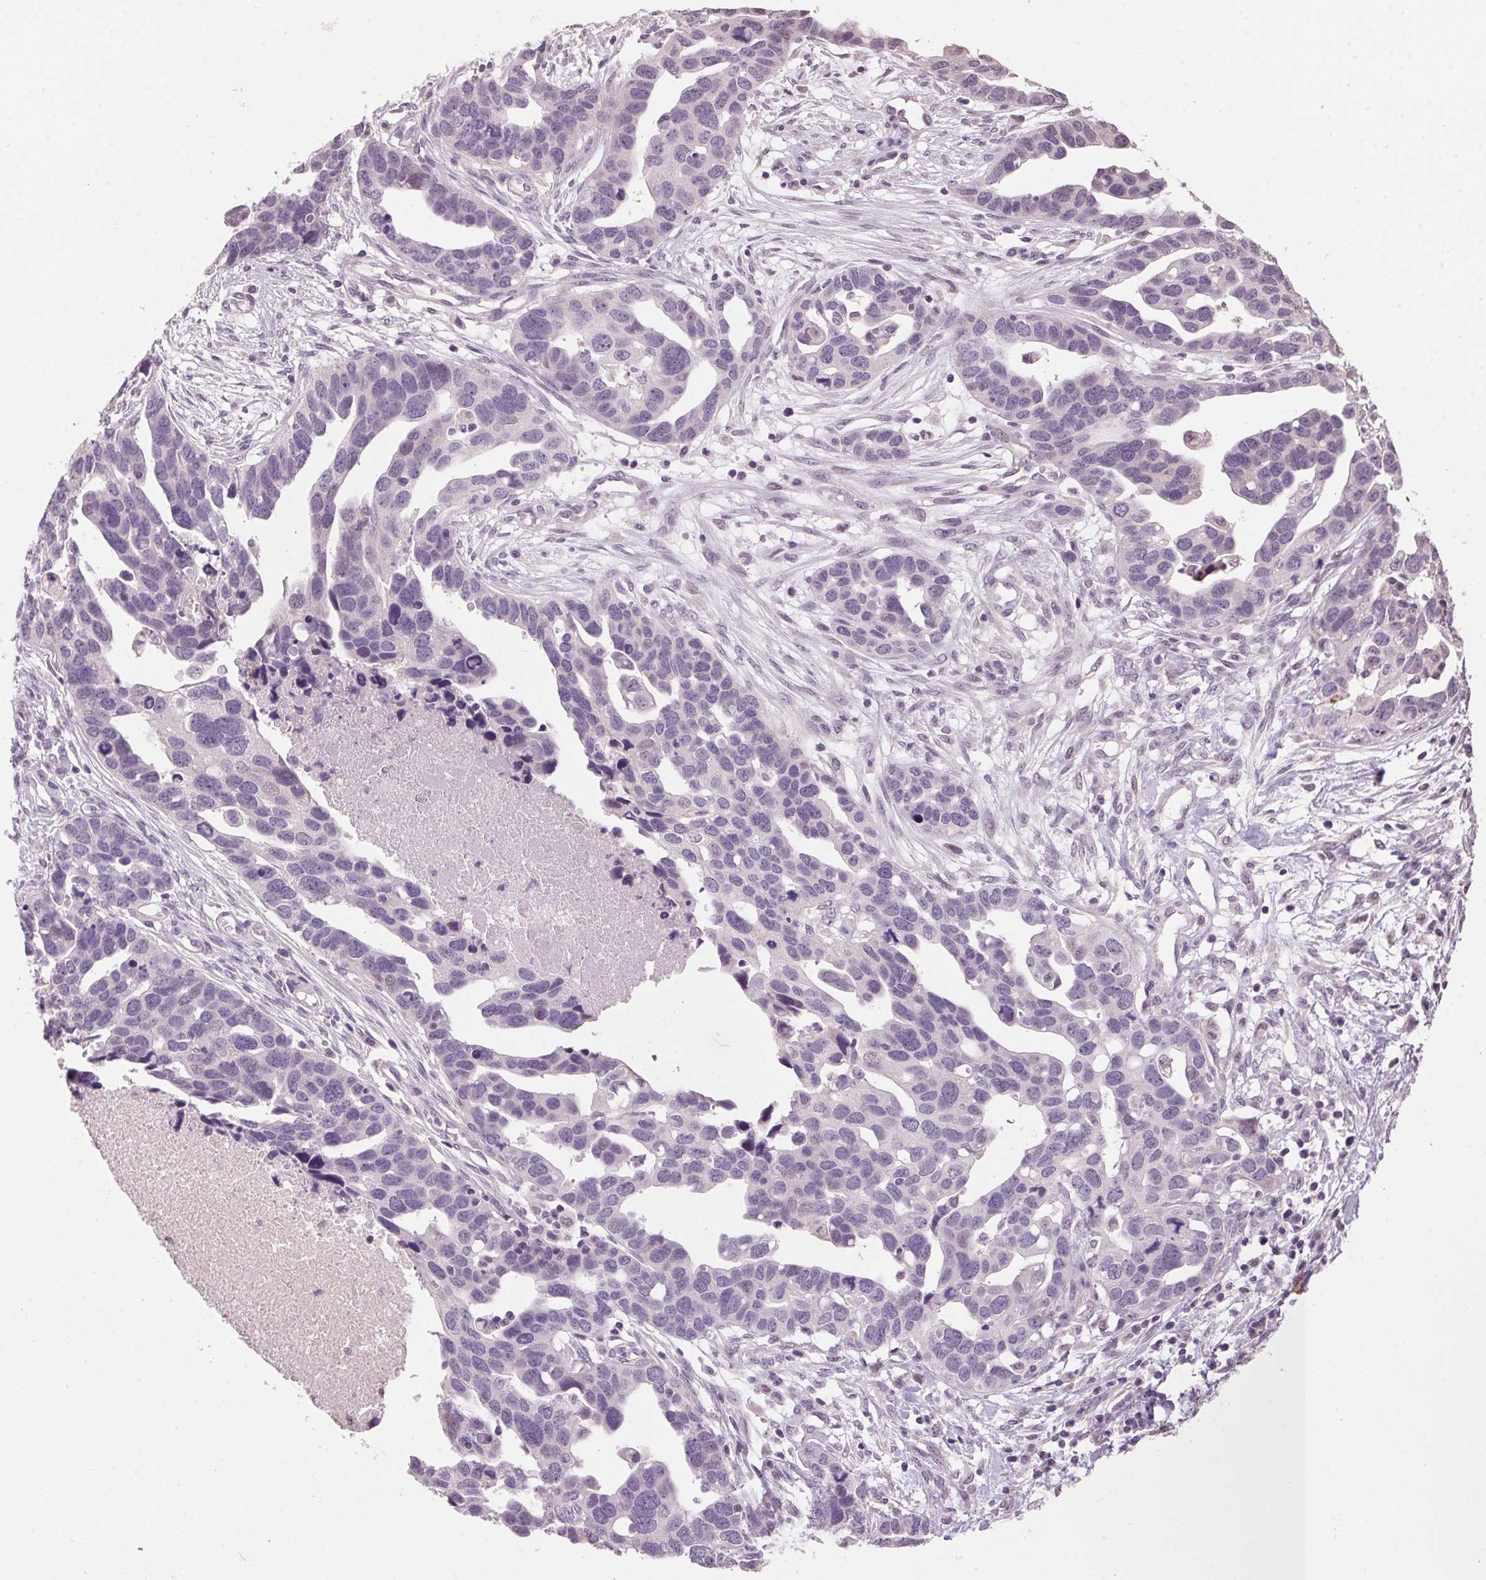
{"staining": {"intensity": "negative", "quantity": "none", "location": "none"}, "tissue": "ovarian cancer", "cell_type": "Tumor cells", "image_type": "cancer", "snomed": [{"axis": "morphology", "description": "Cystadenocarcinoma, serous, NOS"}, {"axis": "topography", "description": "Ovary"}], "caption": "Ovarian cancer stained for a protein using immunohistochemistry demonstrates no staining tumor cells.", "gene": "VWA3B", "patient": {"sex": "female", "age": 54}}